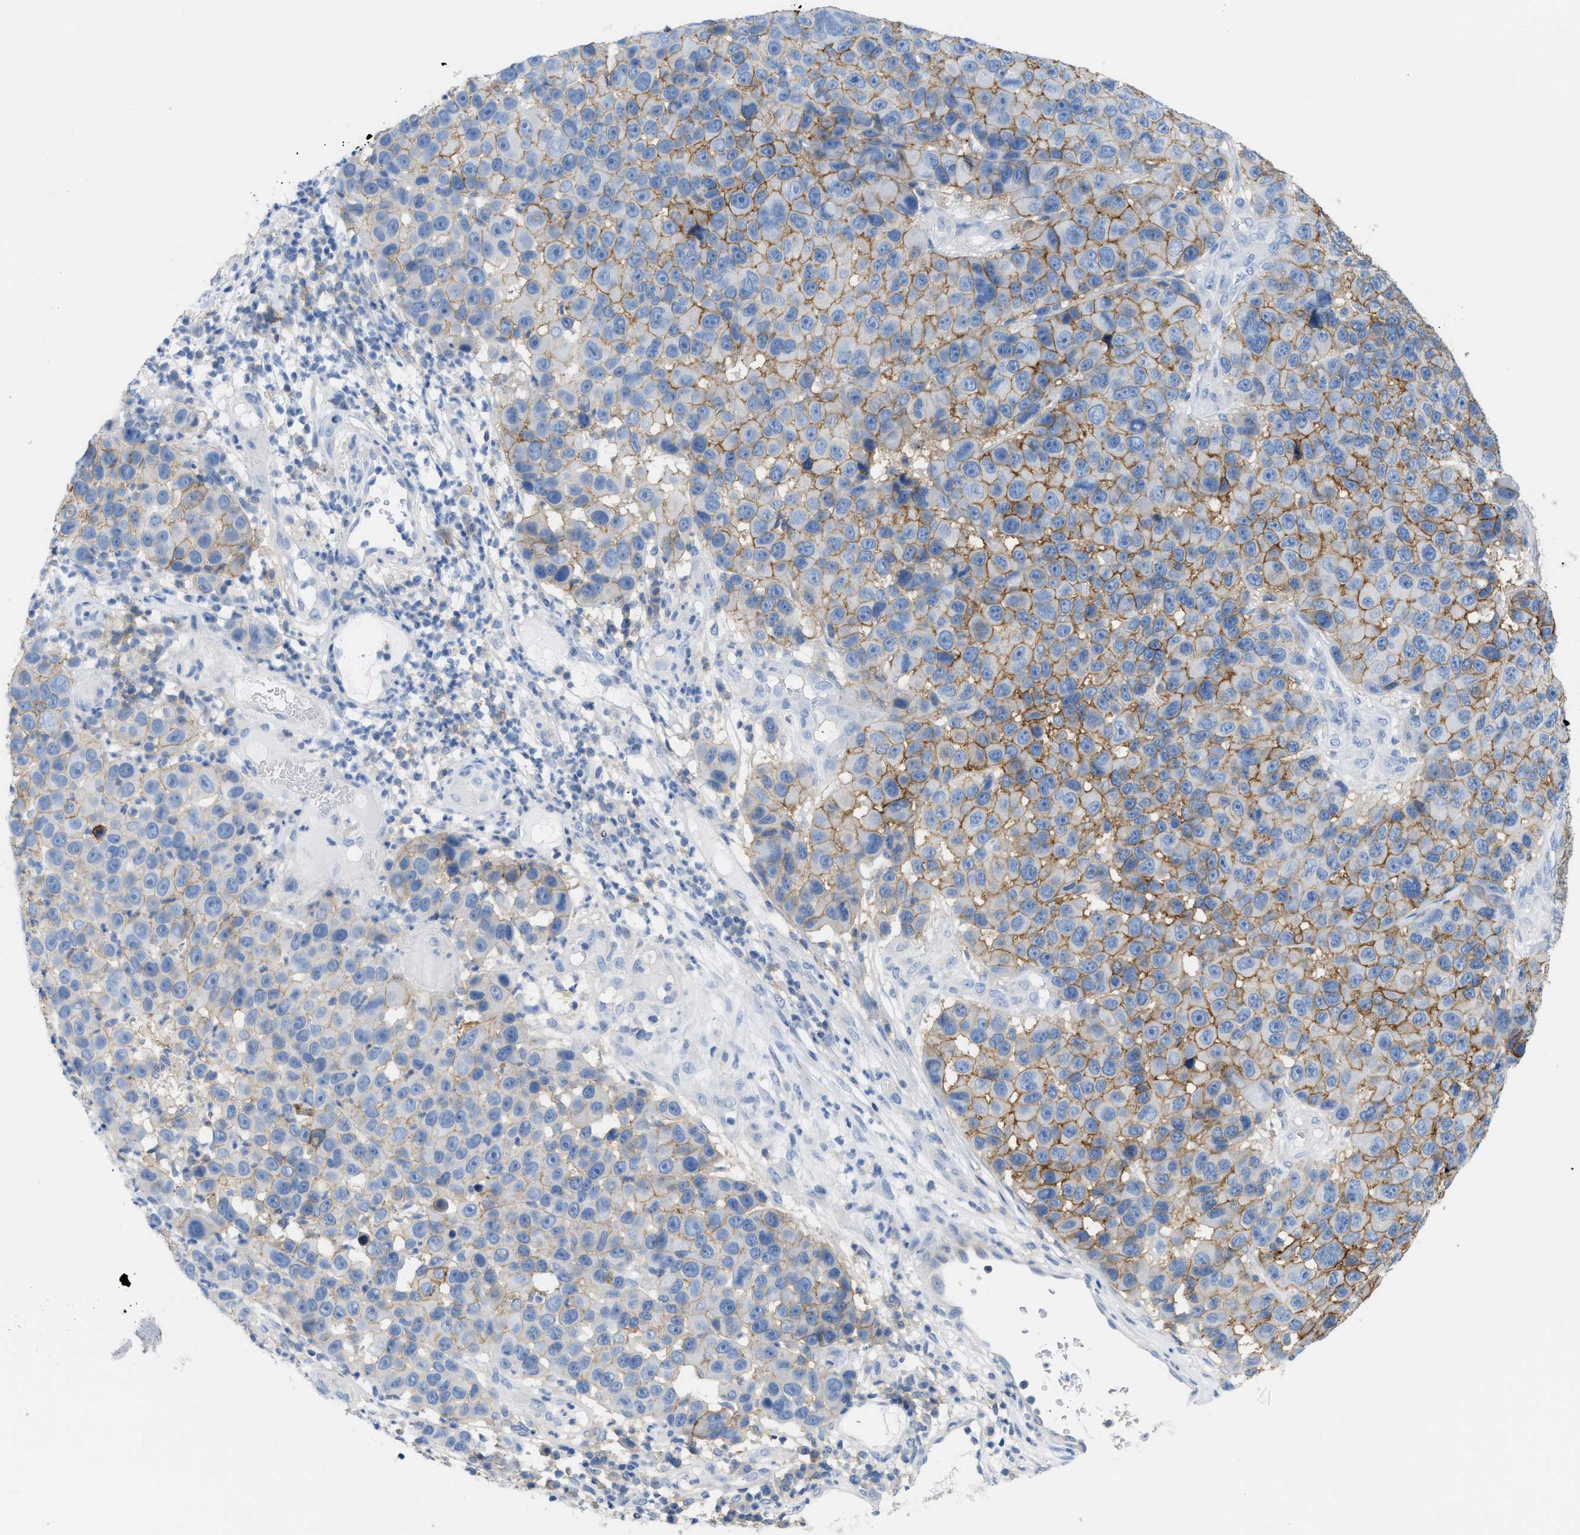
{"staining": {"intensity": "moderate", "quantity": "25%-75%", "location": "cytoplasmic/membranous"}, "tissue": "melanoma", "cell_type": "Tumor cells", "image_type": "cancer", "snomed": [{"axis": "morphology", "description": "Malignant melanoma, NOS"}, {"axis": "topography", "description": "Skin"}], "caption": "Human melanoma stained with a protein marker demonstrates moderate staining in tumor cells.", "gene": "SLC3A2", "patient": {"sex": "male", "age": 53}}